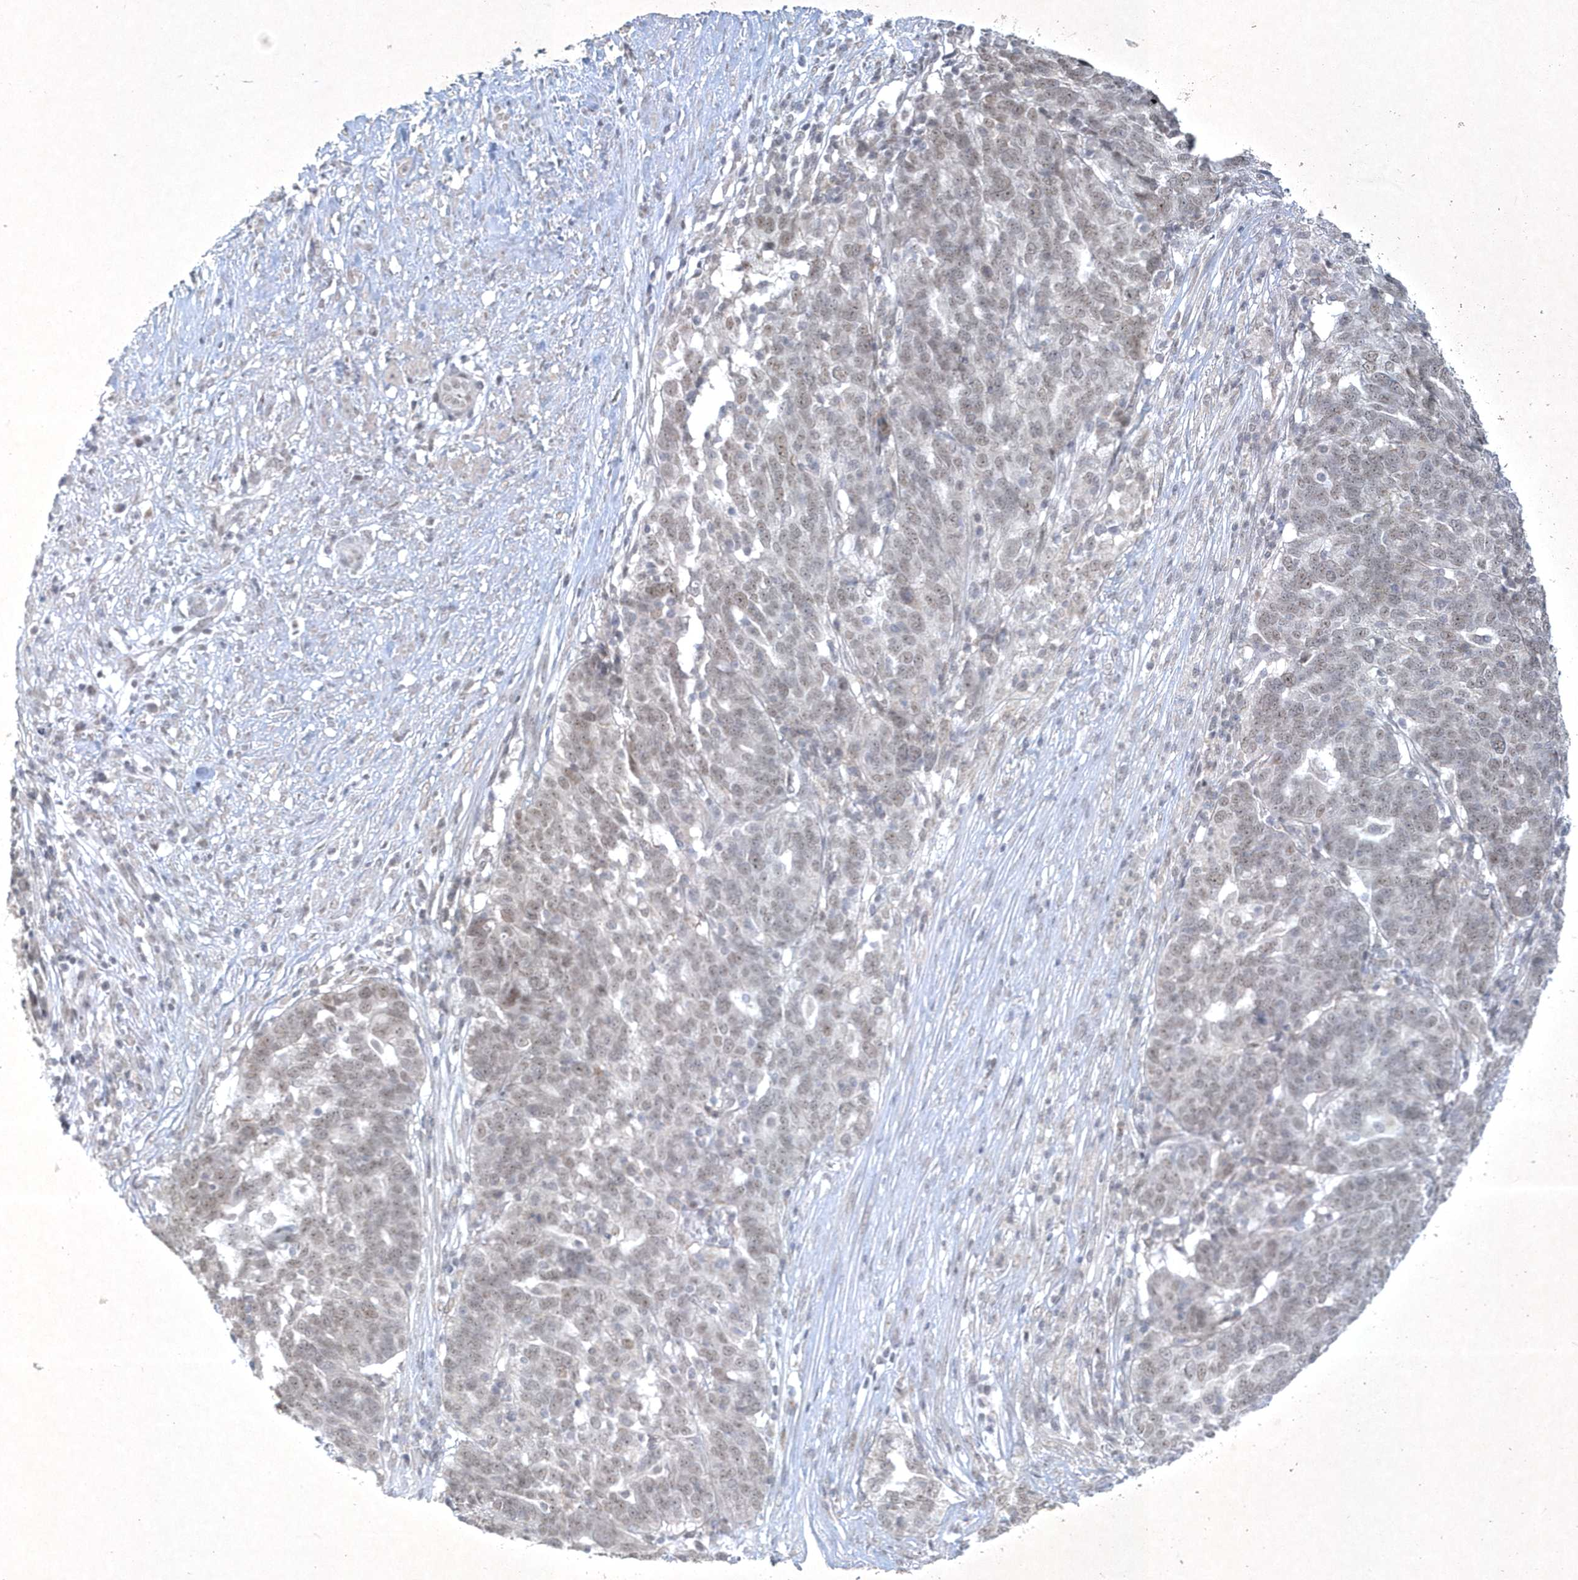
{"staining": {"intensity": "moderate", "quantity": "25%-75%", "location": "nuclear"}, "tissue": "ovarian cancer", "cell_type": "Tumor cells", "image_type": "cancer", "snomed": [{"axis": "morphology", "description": "Cystadenocarcinoma, serous, NOS"}, {"axis": "topography", "description": "Ovary"}], "caption": "Immunohistochemistry photomicrograph of human ovarian serous cystadenocarcinoma stained for a protein (brown), which demonstrates medium levels of moderate nuclear expression in approximately 25%-75% of tumor cells.", "gene": "ZBTB9", "patient": {"sex": "female", "age": 59}}